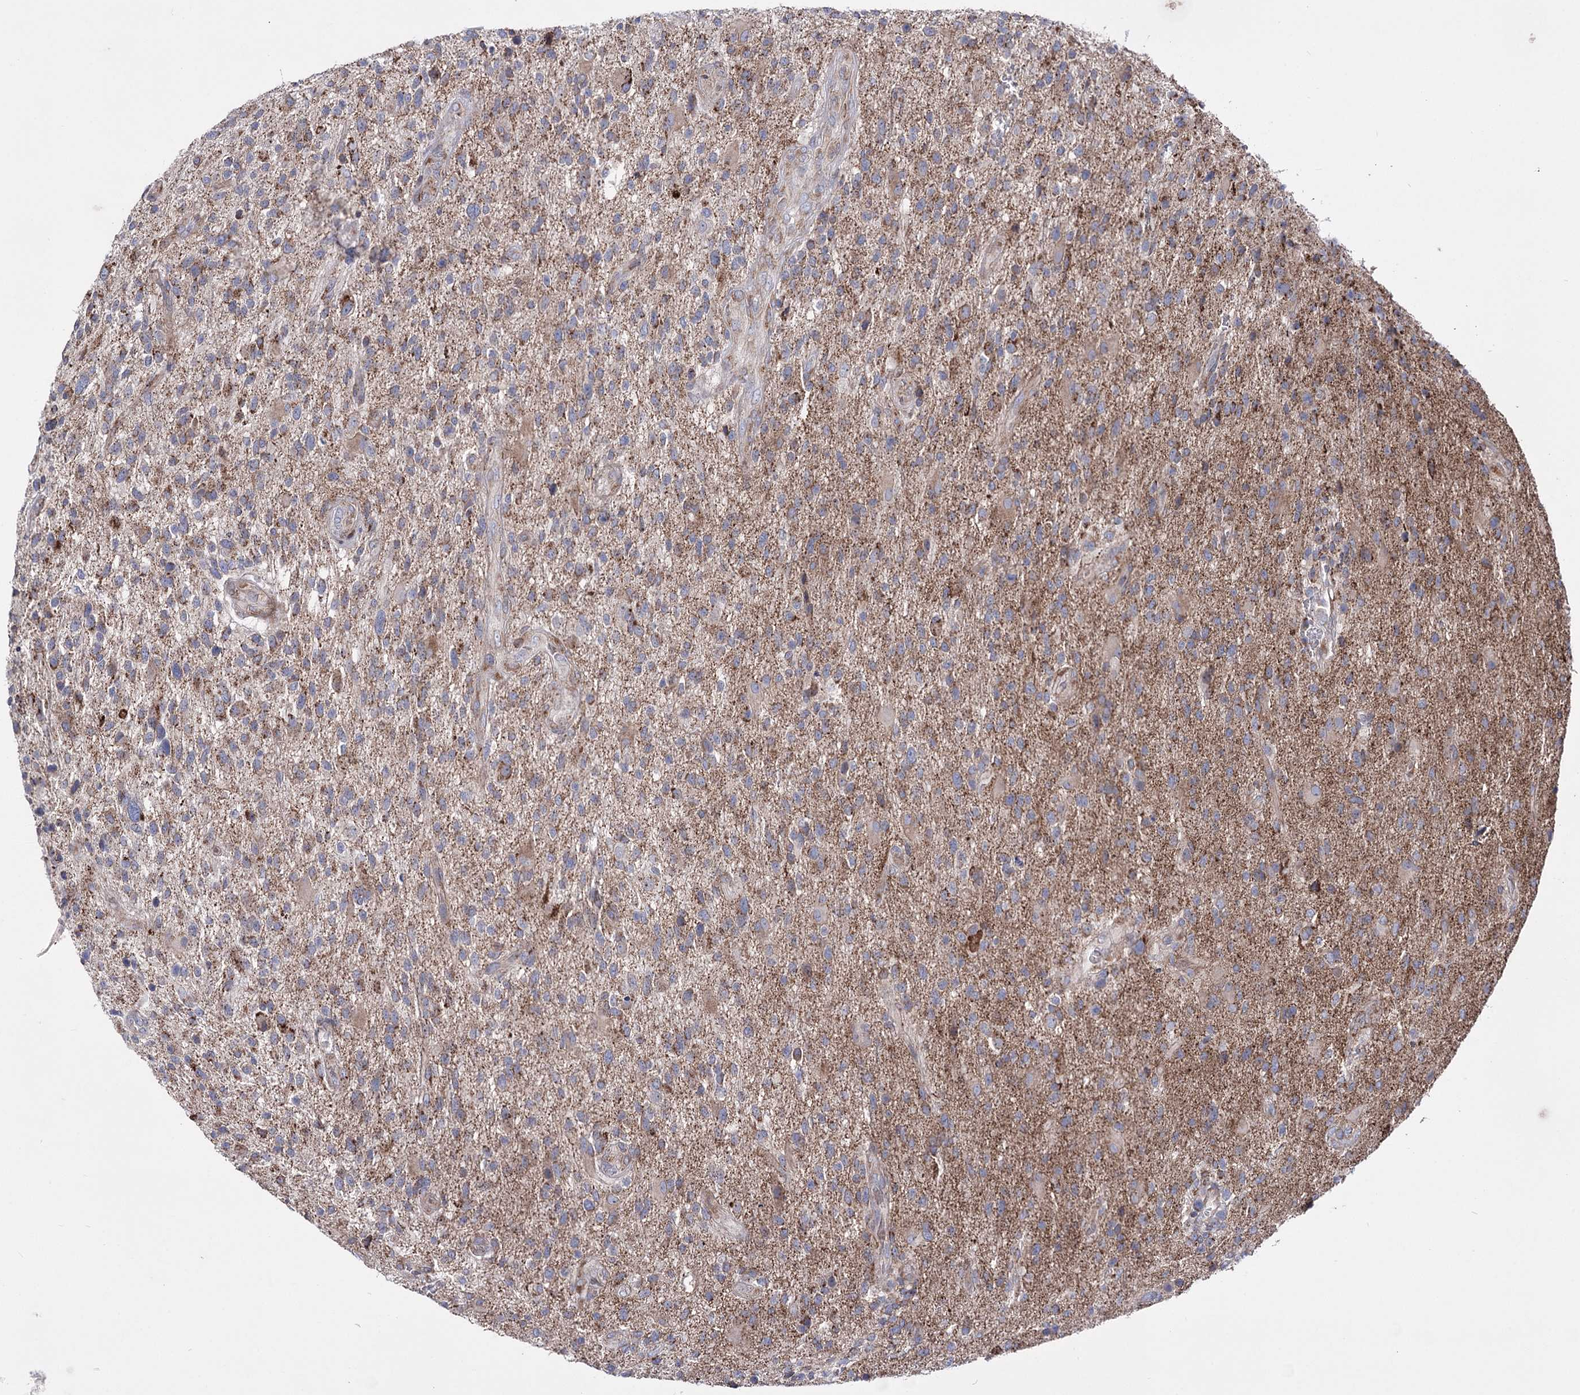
{"staining": {"intensity": "moderate", "quantity": ">75%", "location": "cytoplasmic/membranous"}, "tissue": "glioma", "cell_type": "Tumor cells", "image_type": "cancer", "snomed": [{"axis": "morphology", "description": "Glioma, malignant, High grade"}, {"axis": "topography", "description": "Brain"}], "caption": "Tumor cells exhibit medium levels of moderate cytoplasmic/membranous expression in about >75% of cells in human malignant high-grade glioma.", "gene": "OSBPL5", "patient": {"sex": "male", "age": 47}}